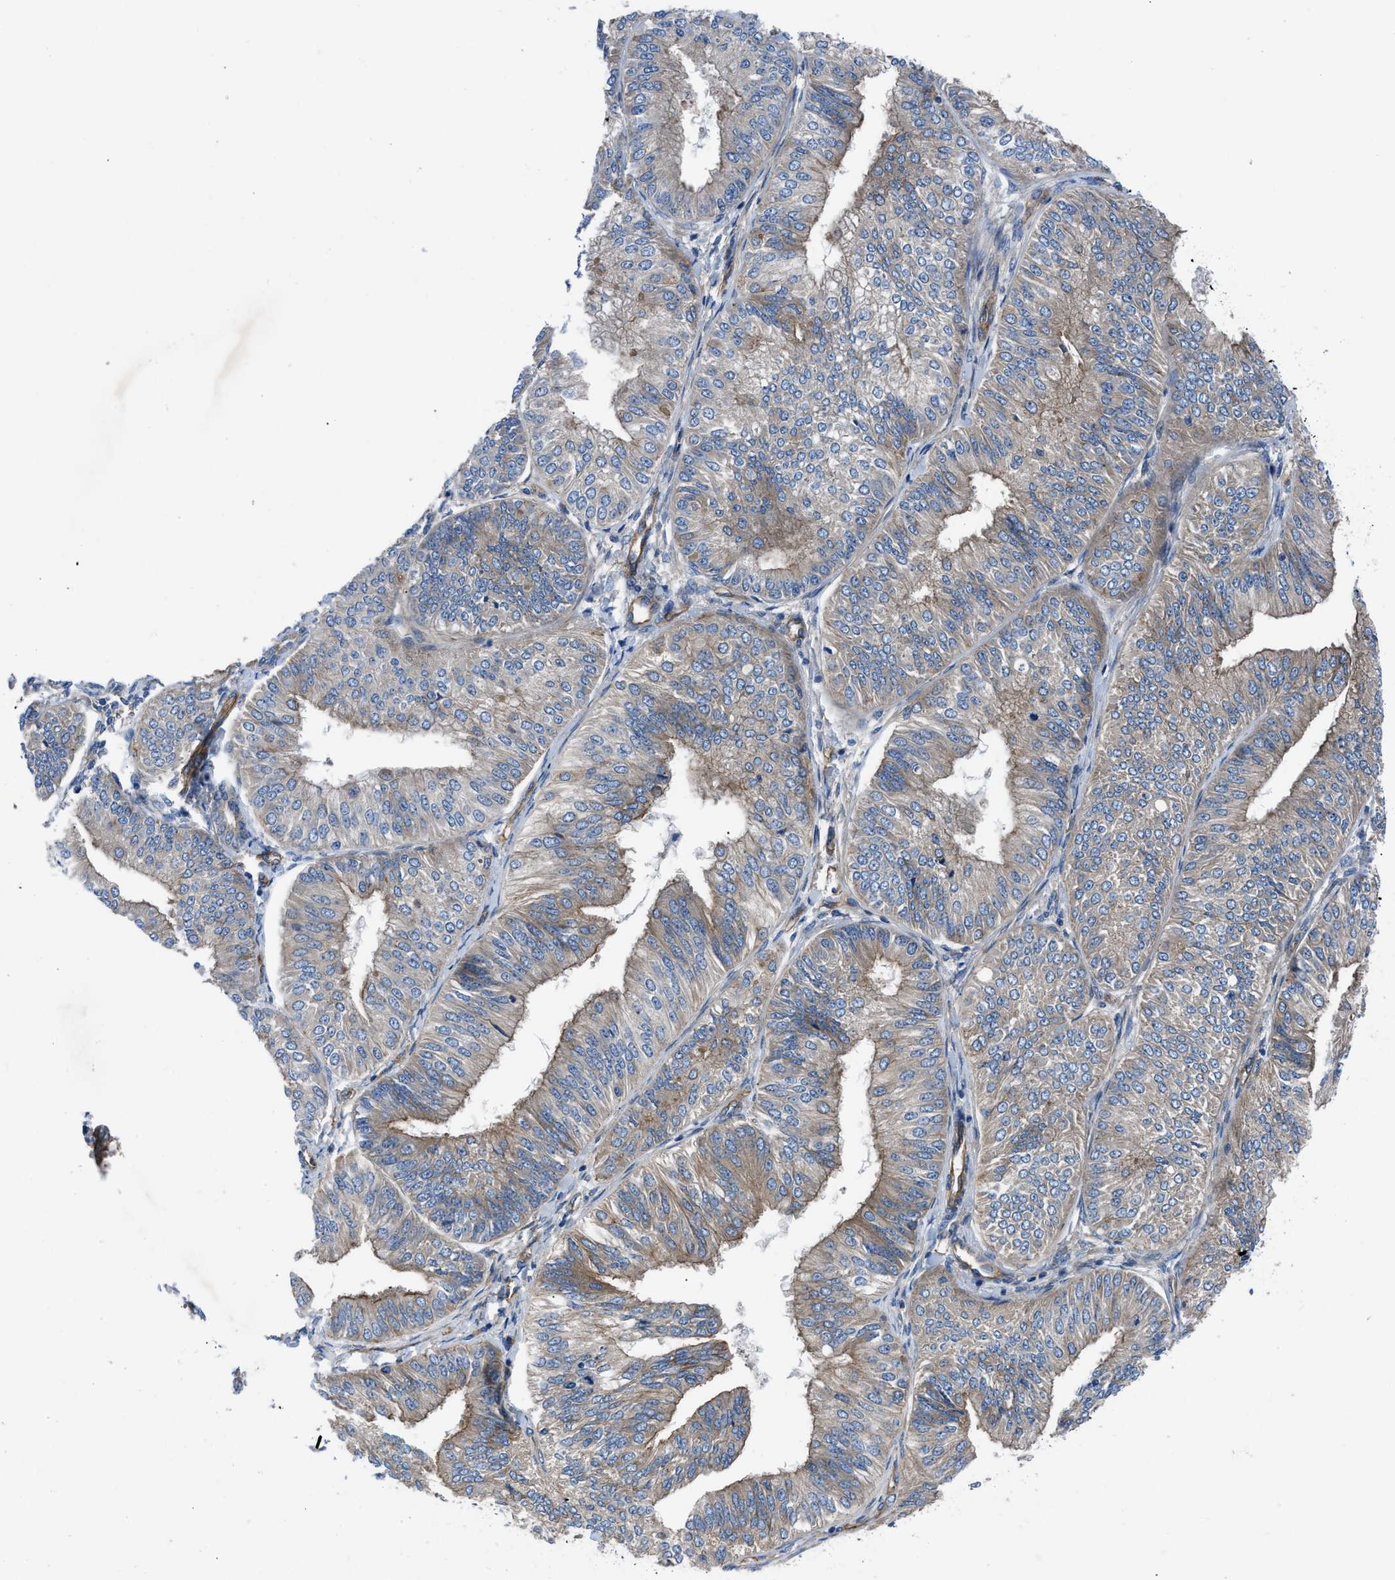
{"staining": {"intensity": "moderate", "quantity": ">75%", "location": "cytoplasmic/membranous"}, "tissue": "endometrial cancer", "cell_type": "Tumor cells", "image_type": "cancer", "snomed": [{"axis": "morphology", "description": "Adenocarcinoma, NOS"}, {"axis": "topography", "description": "Endometrium"}], "caption": "A photomicrograph showing moderate cytoplasmic/membranous positivity in approximately >75% of tumor cells in adenocarcinoma (endometrial), as visualized by brown immunohistochemical staining.", "gene": "TRIP4", "patient": {"sex": "female", "age": 58}}